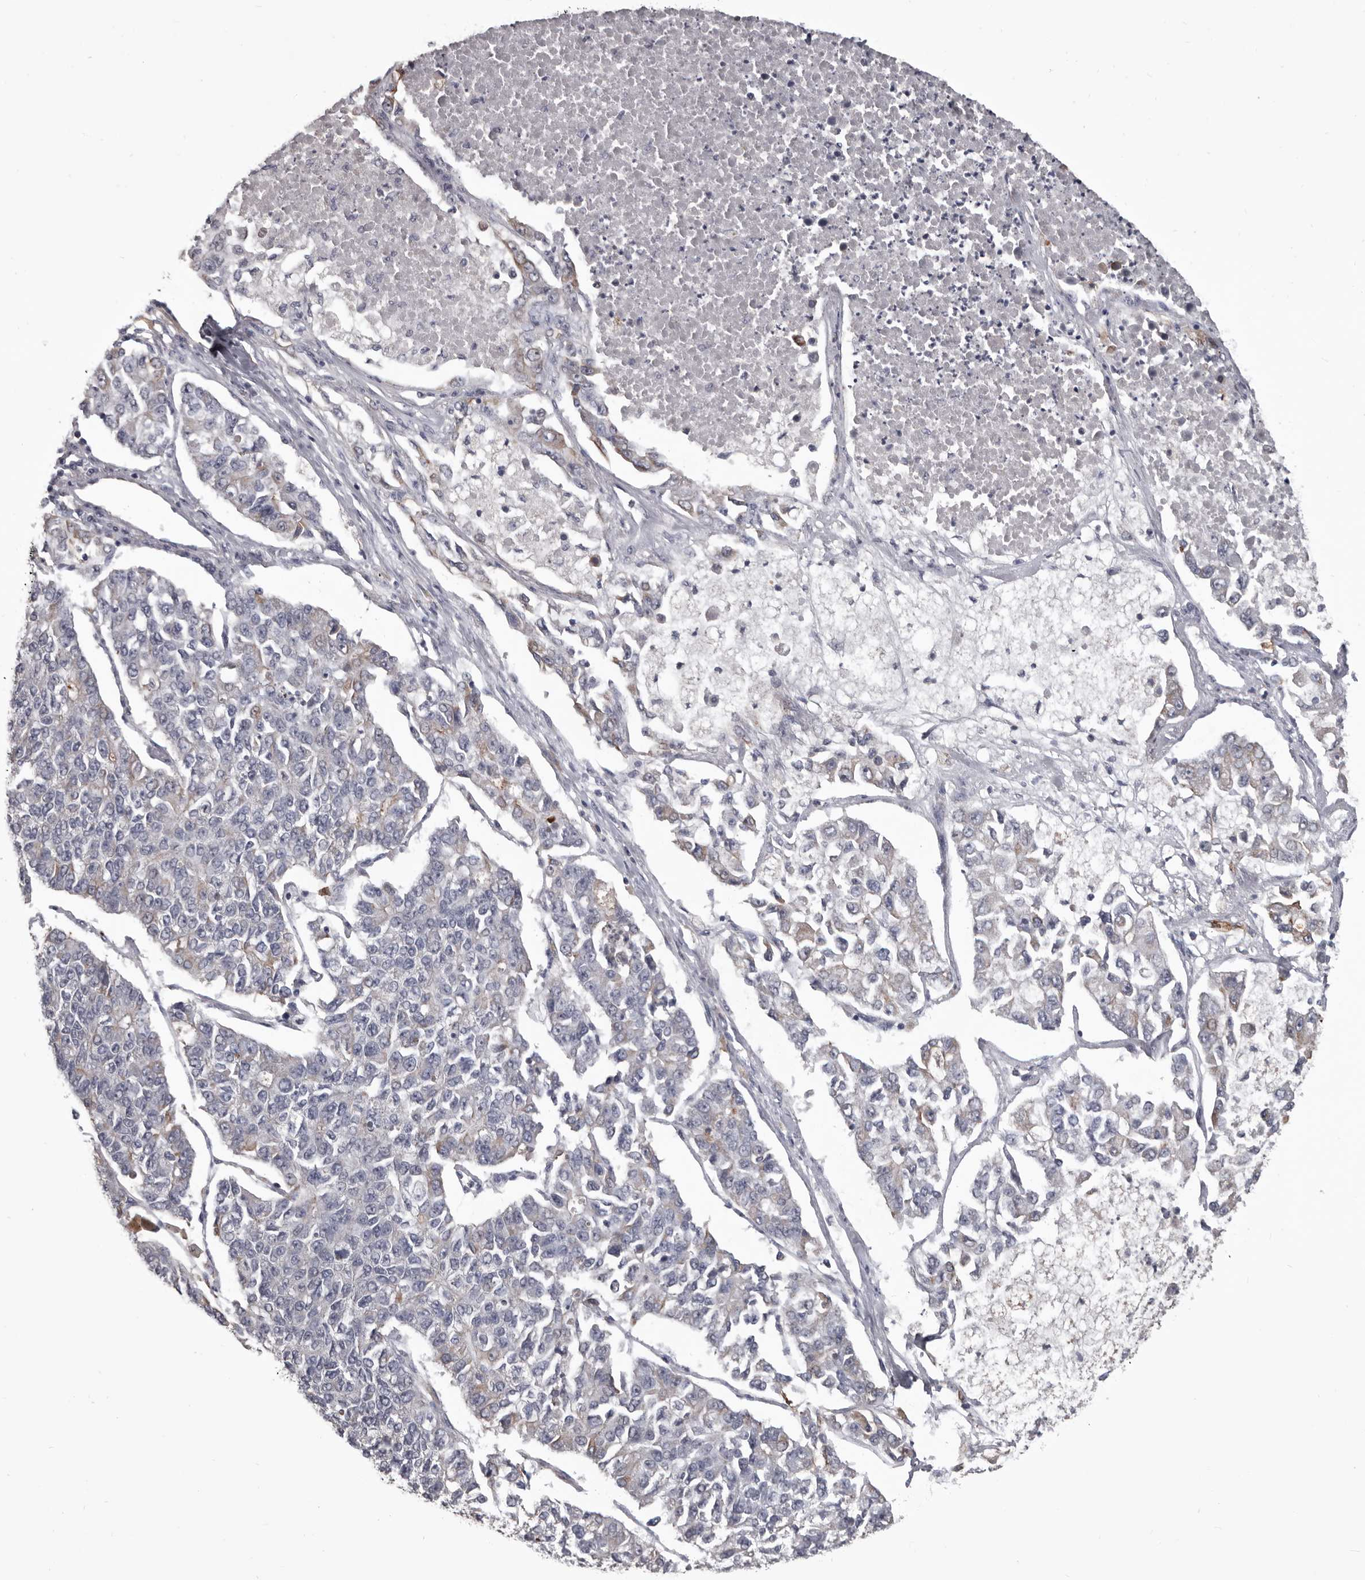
{"staining": {"intensity": "negative", "quantity": "none", "location": "none"}, "tissue": "lung cancer", "cell_type": "Tumor cells", "image_type": "cancer", "snomed": [{"axis": "morphology", "description": "Adenocarcinoma, NOS"}, {"axis": "topography", "description": "Lung"}], "caption": "The histopathology image demonstrates no staining of tumor cells in lung adenocarcinoma. (DAB (3,3'-diaminobenzidine) immunohistochemistry (IHC) visualized using brightfield microscopy, high magnification).", "gene": "LPAR6", "patient": {"sex": "male", "age": 49}}